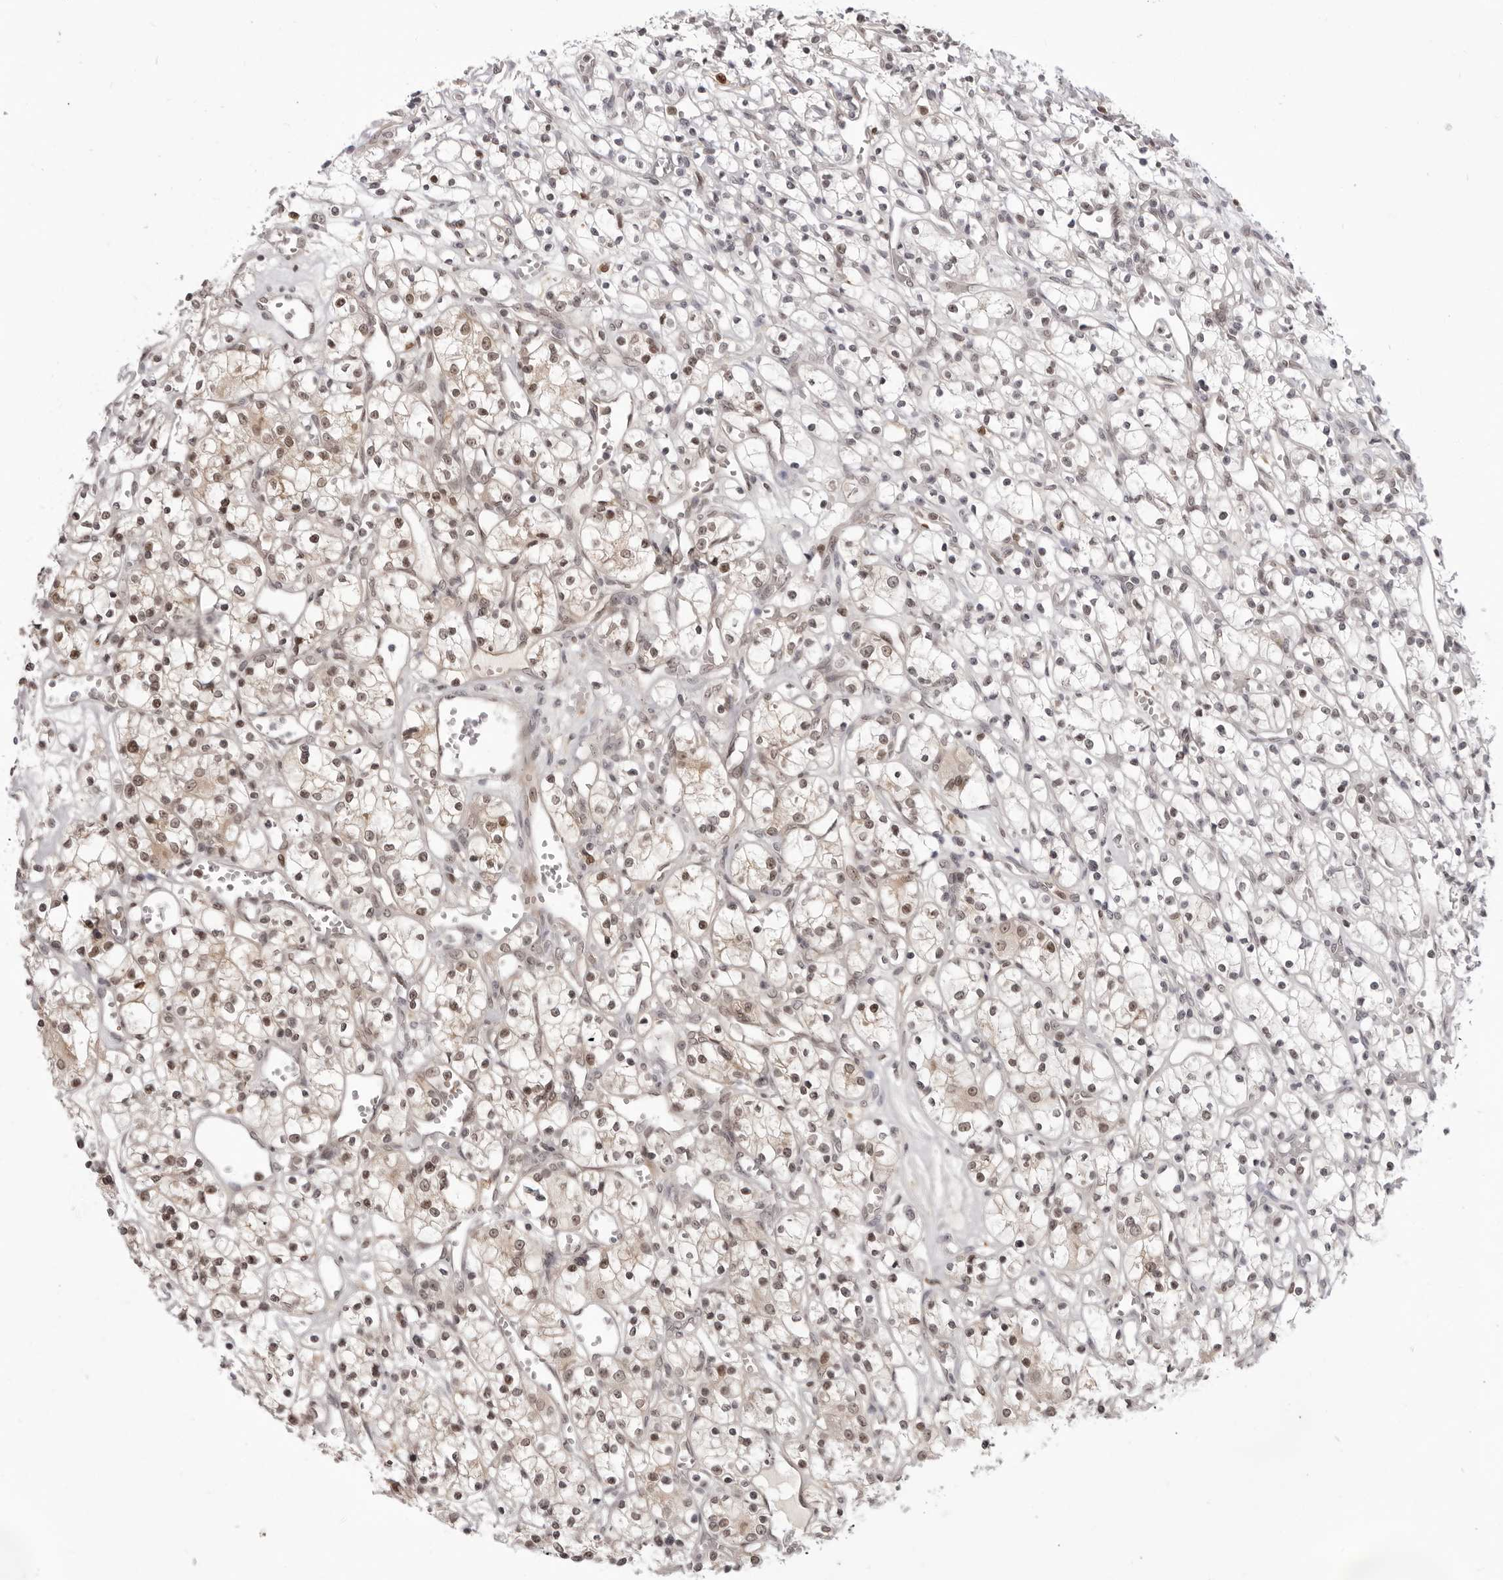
{"staining": {"intensity": "moderate", "quantity": "25%-75%", "location": "nuclear"}, "tissue": "renal cancer", "cell_type": "Tumor cells", "image_type": "cancer", "snomed": [{"axis": "morphology", "description": "Adenocarcinoma, NOS"}, {"axis": "topography", "description": "Kidney"}], "caption": "Brown immunohistochemical staining in human adenocarcinoma (renal) shows moderate nuclear positivity in approximately 25%-75% of tumor cells. The staining was performed using DAB, with brown indicating positive protein expression. Nuclei are stained blue with hematoxylin.", "gene": "SRGAP2", "patient": {"sex": "female", "age": 59}}